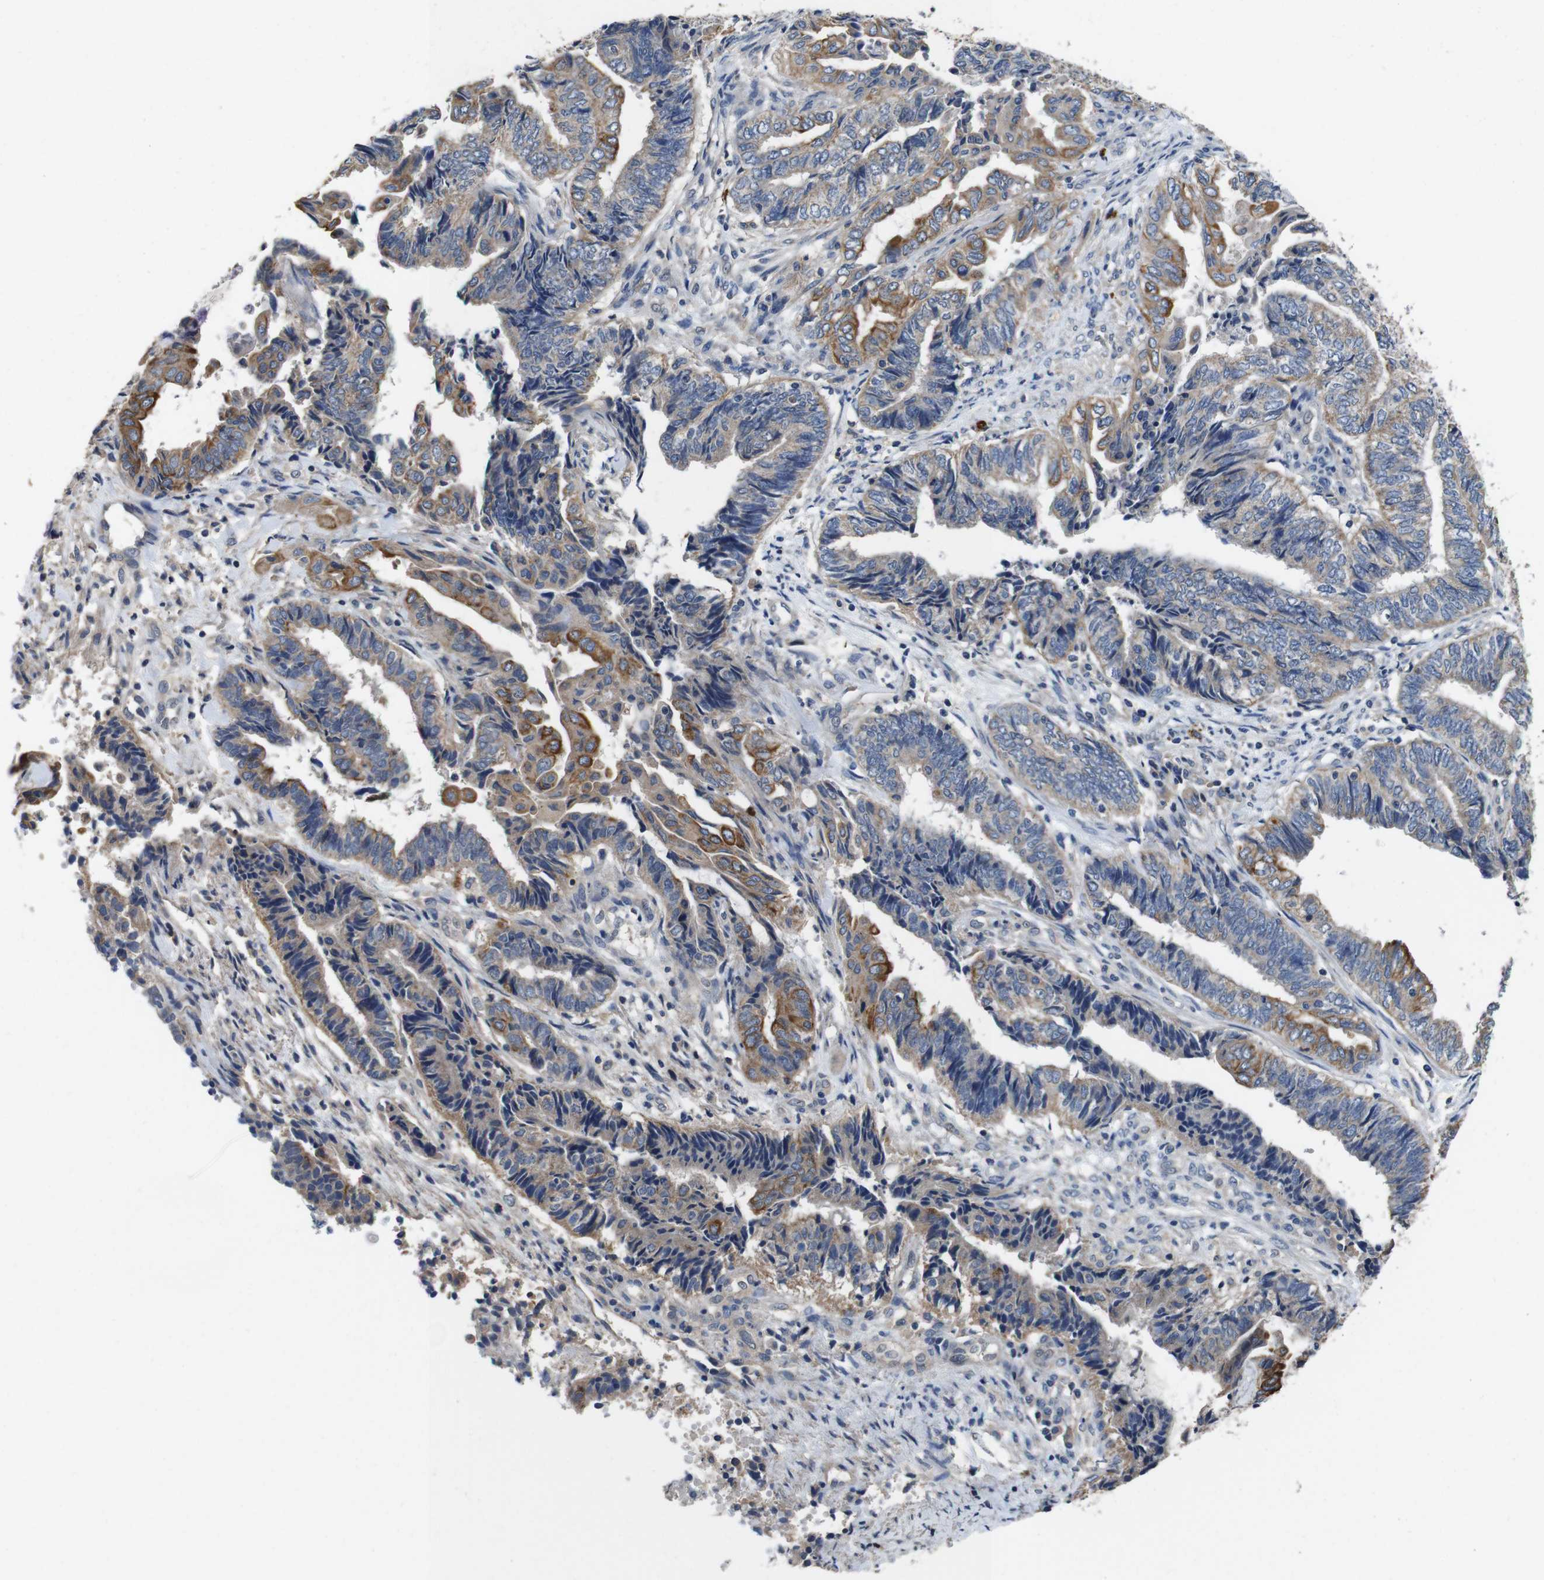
{"staining": {"intensity": "moderate", "quantity": "25%-75%", "location": "cytoplasmic/membranous"}, "tissue": "endometrial cancer", "cell_type": "Tumor cells", "image_type": "cancer", "snomed": [{"axis": "morphology", "description": "Adenocarcinoma, NOS"}, {"axis": "topography", "description": "Uterus"}, {"axis": "topography", "description": "Endometrium"}], "caption": "The micrograph displays immunohistochemical staining of endometrial cancer (adenocarcinoma). There is moderate cytoplasmic/membranous expression is present in about 25%-75% of tumor cells.", "gene": "GLIPR1", "patient": {"sex": "female", "age": 70}}